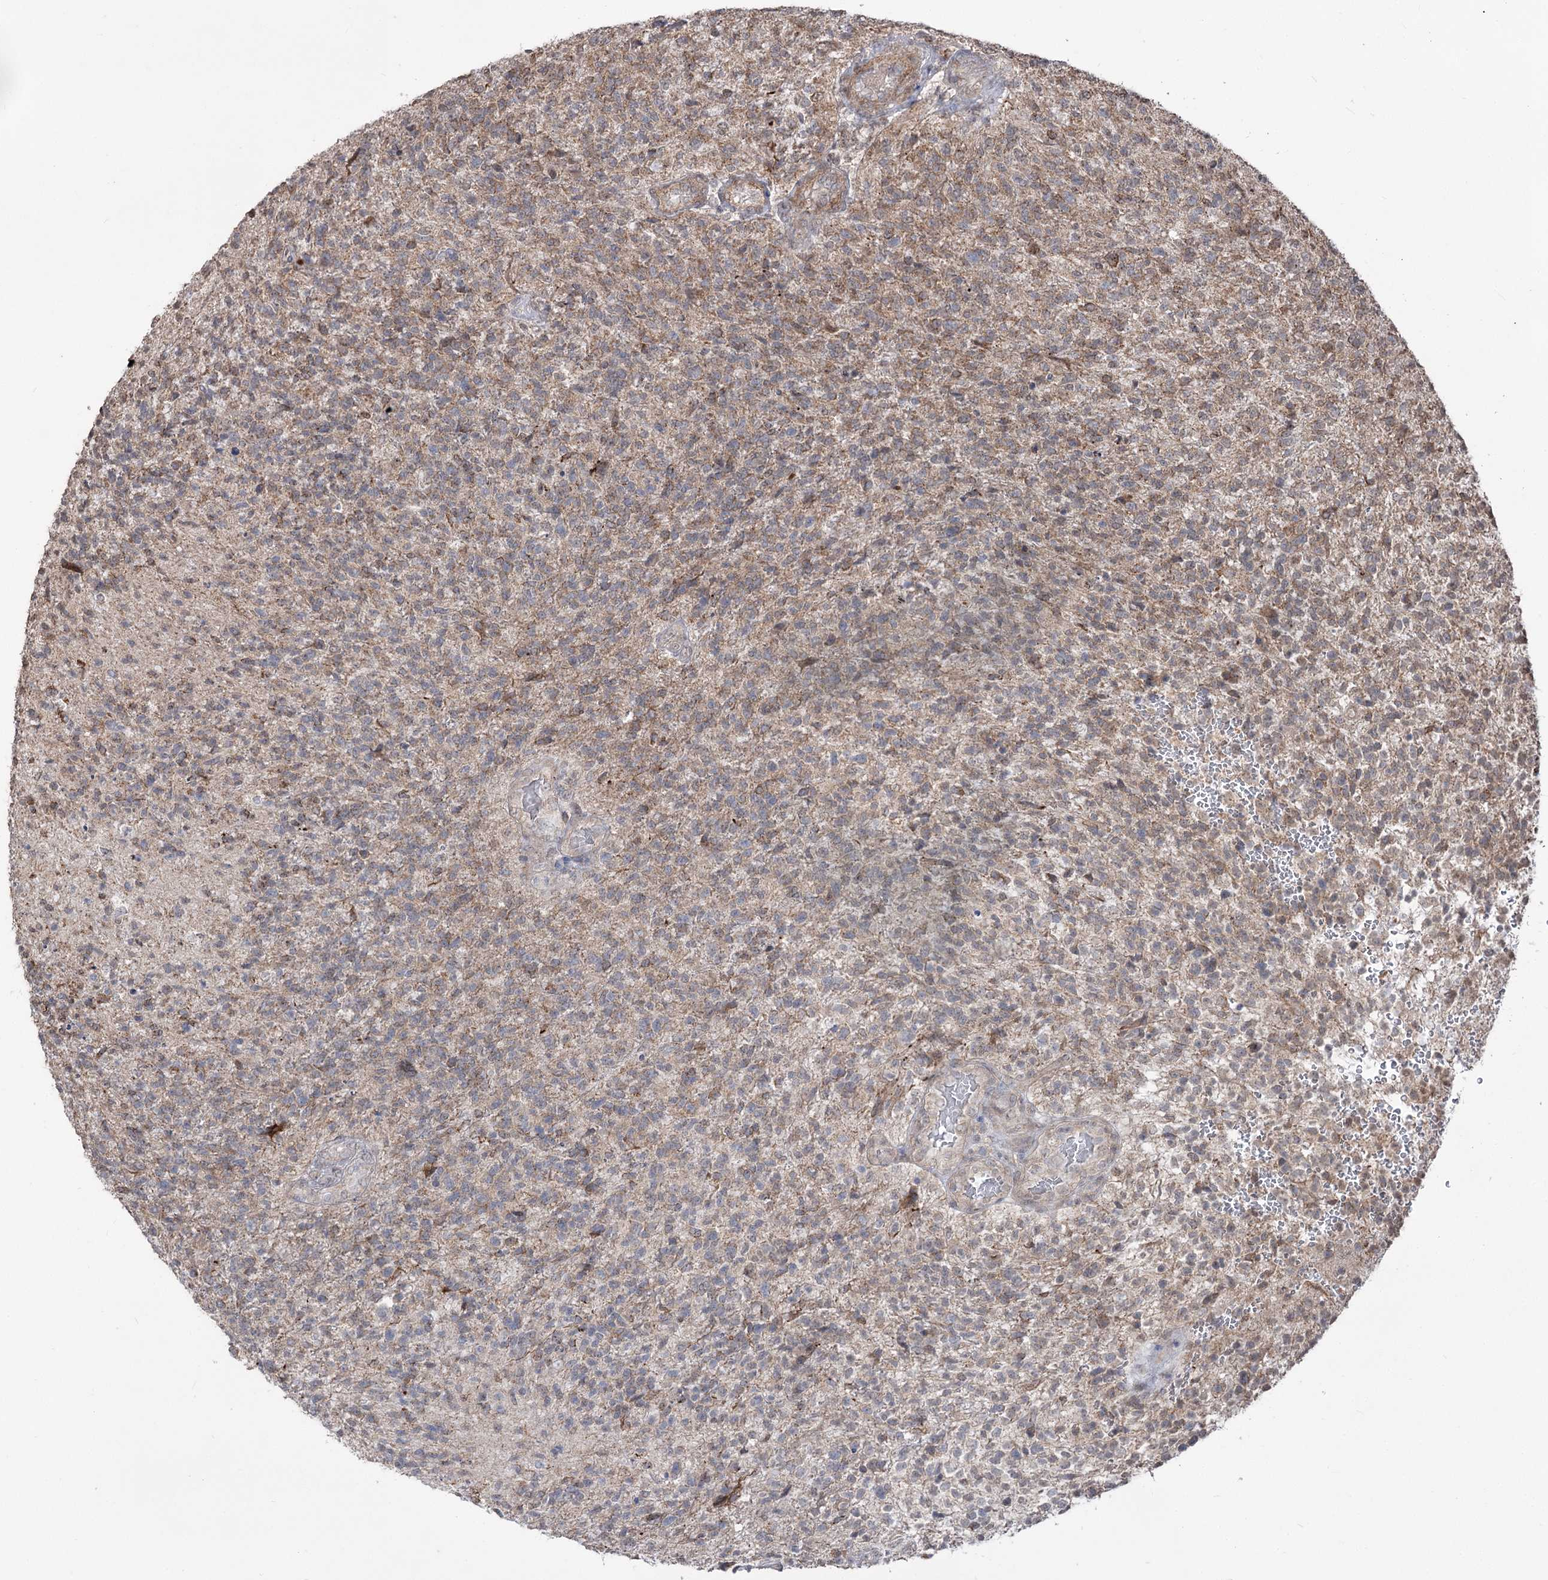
{"staining": {"intensity": "moderate", "quantity": "<25%", "location": "cytoplasmic/membranous"}, "tissue": "glioma", "cell_type": "Tumor cells", "image_type": "cancer", "snomed": [{"axis": "morphology", "description": "Glioma, malignant, High grade"}, {"axis": "topography", "description": "Brain"}], "caption": "Glioma stained with immunohistochemistry (IHC) reveals moderate cytoplasmic/membranous positivity in approximately <25% of tumor cells. Nuclei are stained in blue.", "gene": "ZSCAN23", "patient": {"sex": "male", "age": 56}}